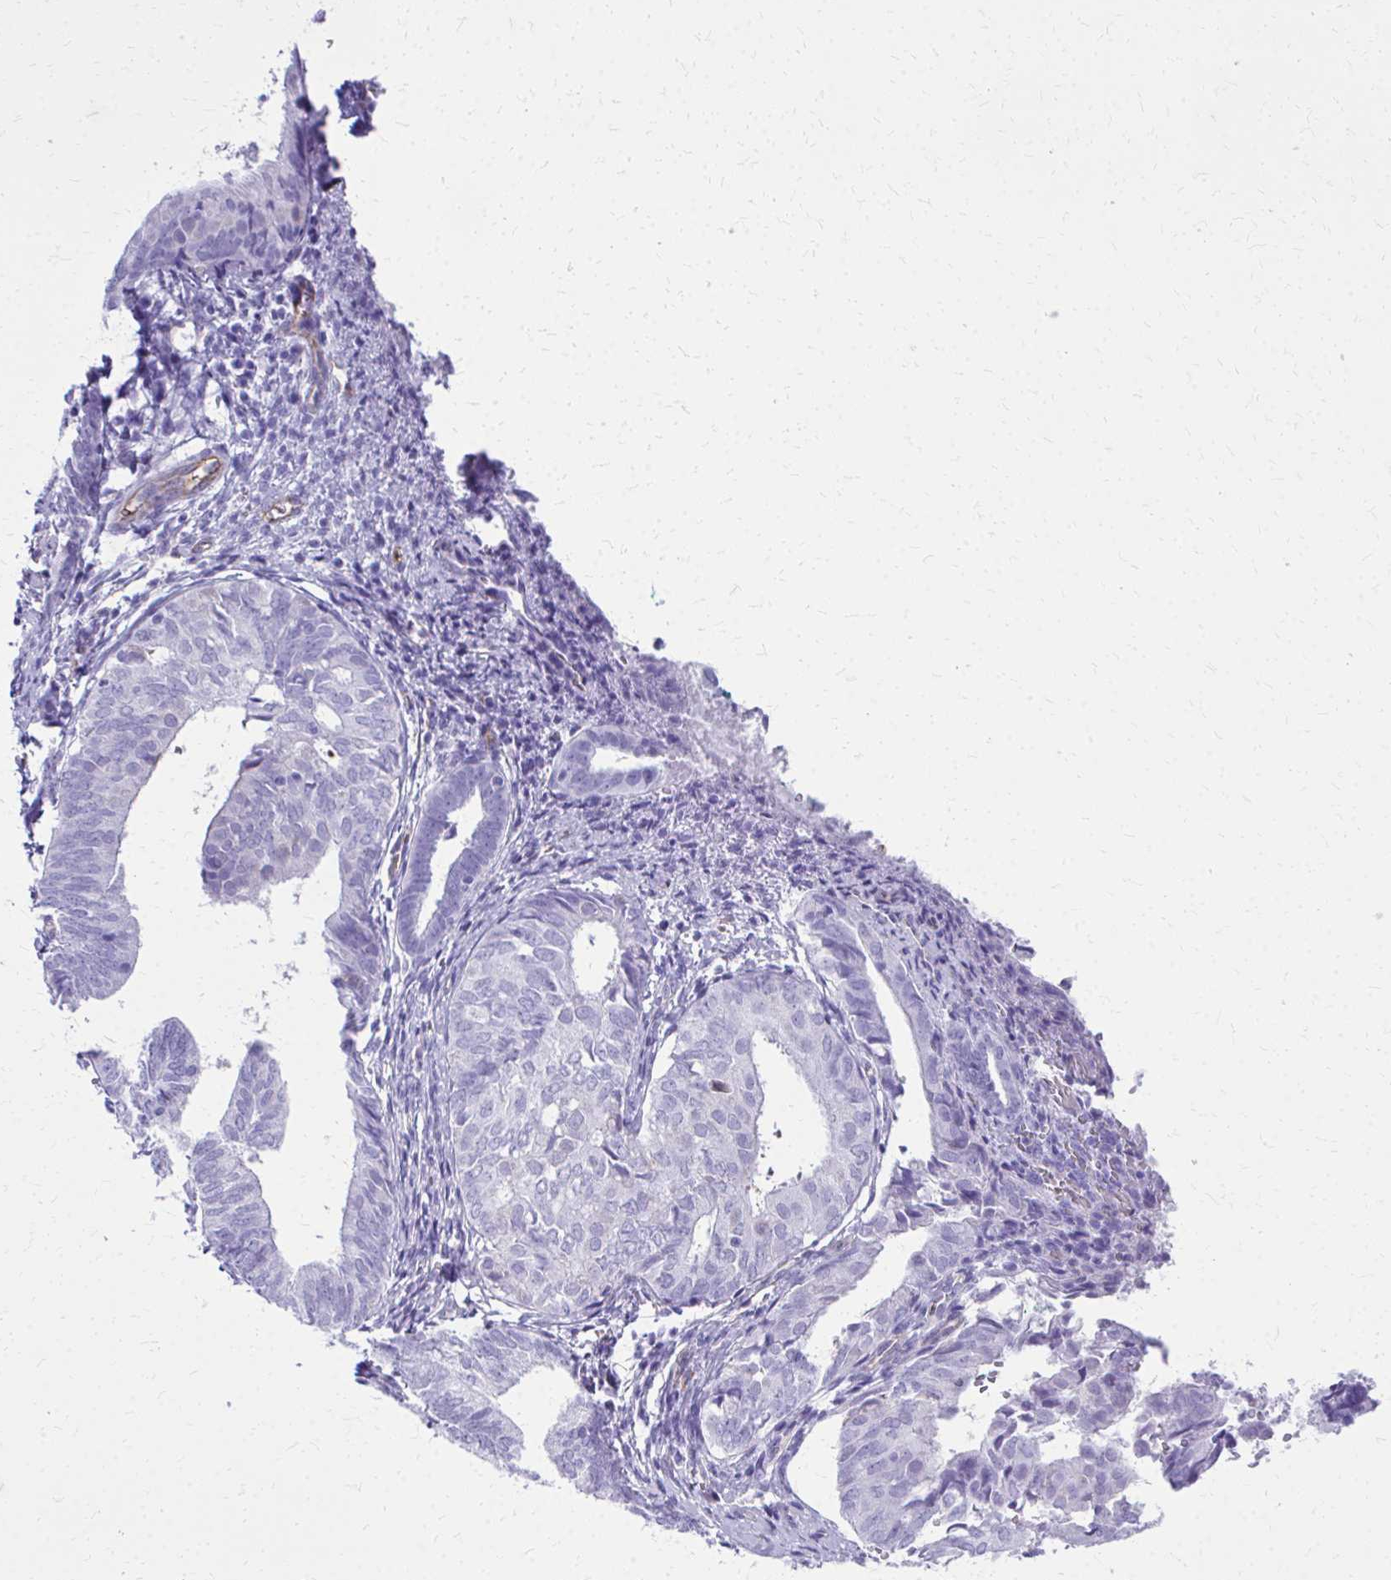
{"staining": {"intensity": "negative", "quantity": "none", "location": "none"}, "tissue": "endometrium", "cell_type": "Cells in endometrial stroma", "image_type": "normal", "snomed": [{"axis": "morphology", "description": "Normal tissue, NOS"}, {"axis": "topography", "description": "Endometrium"}], "caption": "The photomicrograph reveals no staining of cells in endometrial stroma in normal endometrium. (Brightfield microscopy of DAB immunohistochemistry (IHC) at high magnification).", "gene": "TPSG1", "patient": {"sex": "female", "age": 50}}